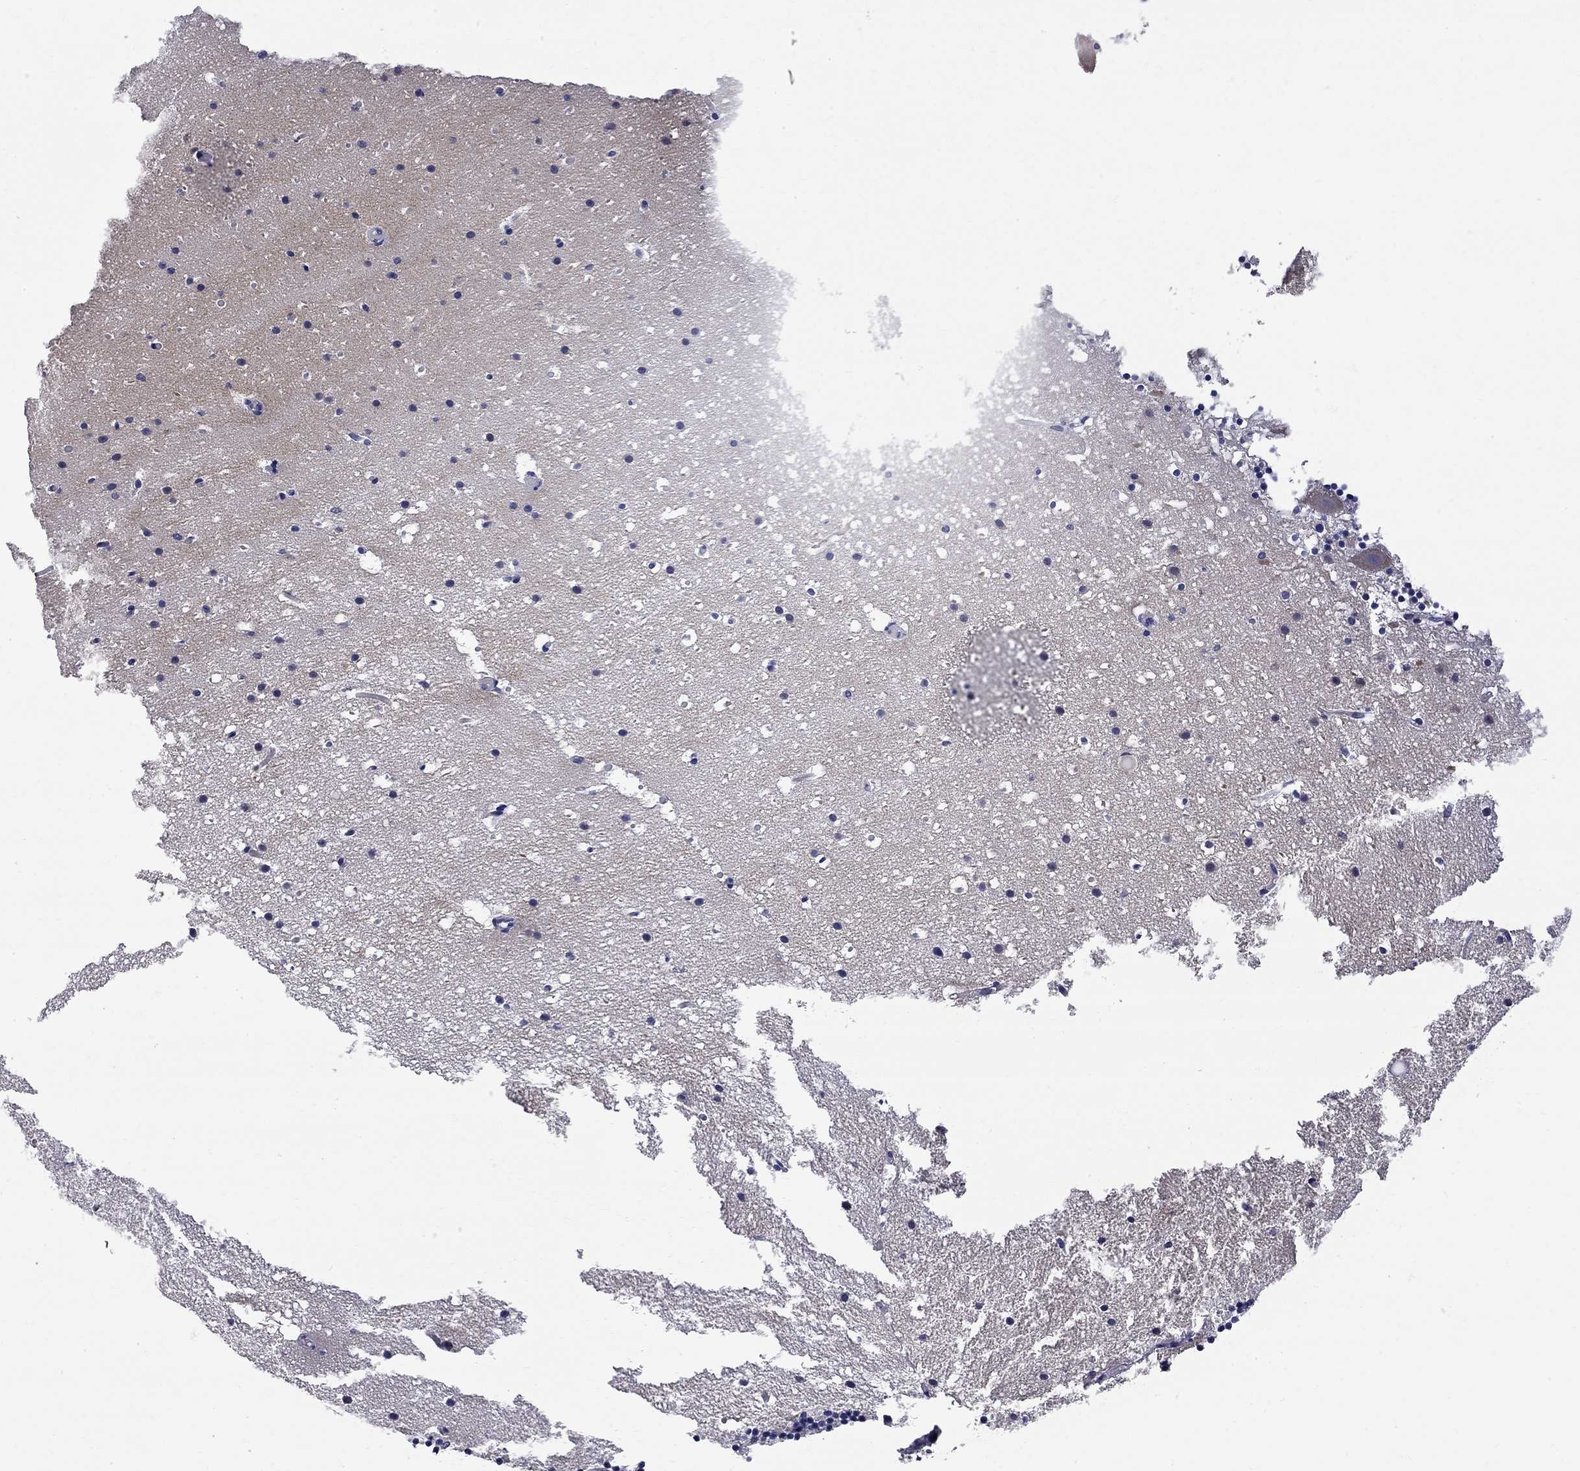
{"staining": {"intensity": "negative", "quantity": "none", "location": "none"}, "tissue": "cerebellum", "cell_type": "Cells in granular layer", "image_type": "normal", "snomed": [{"axis": "morphology", "description": "Normal tissue, NOS"}, {"axis": "topography", "description": "Cerebellum"}], "caption": "Micrograph shows no protein positivity in cells in granular layer of unremarkable cerebellum. (DAB immunohistochemistry visualized using brightfield microscopy, high magnification).", "gene": "ENSG00000255639", "patient": {"sex": "male", "age": 37}}